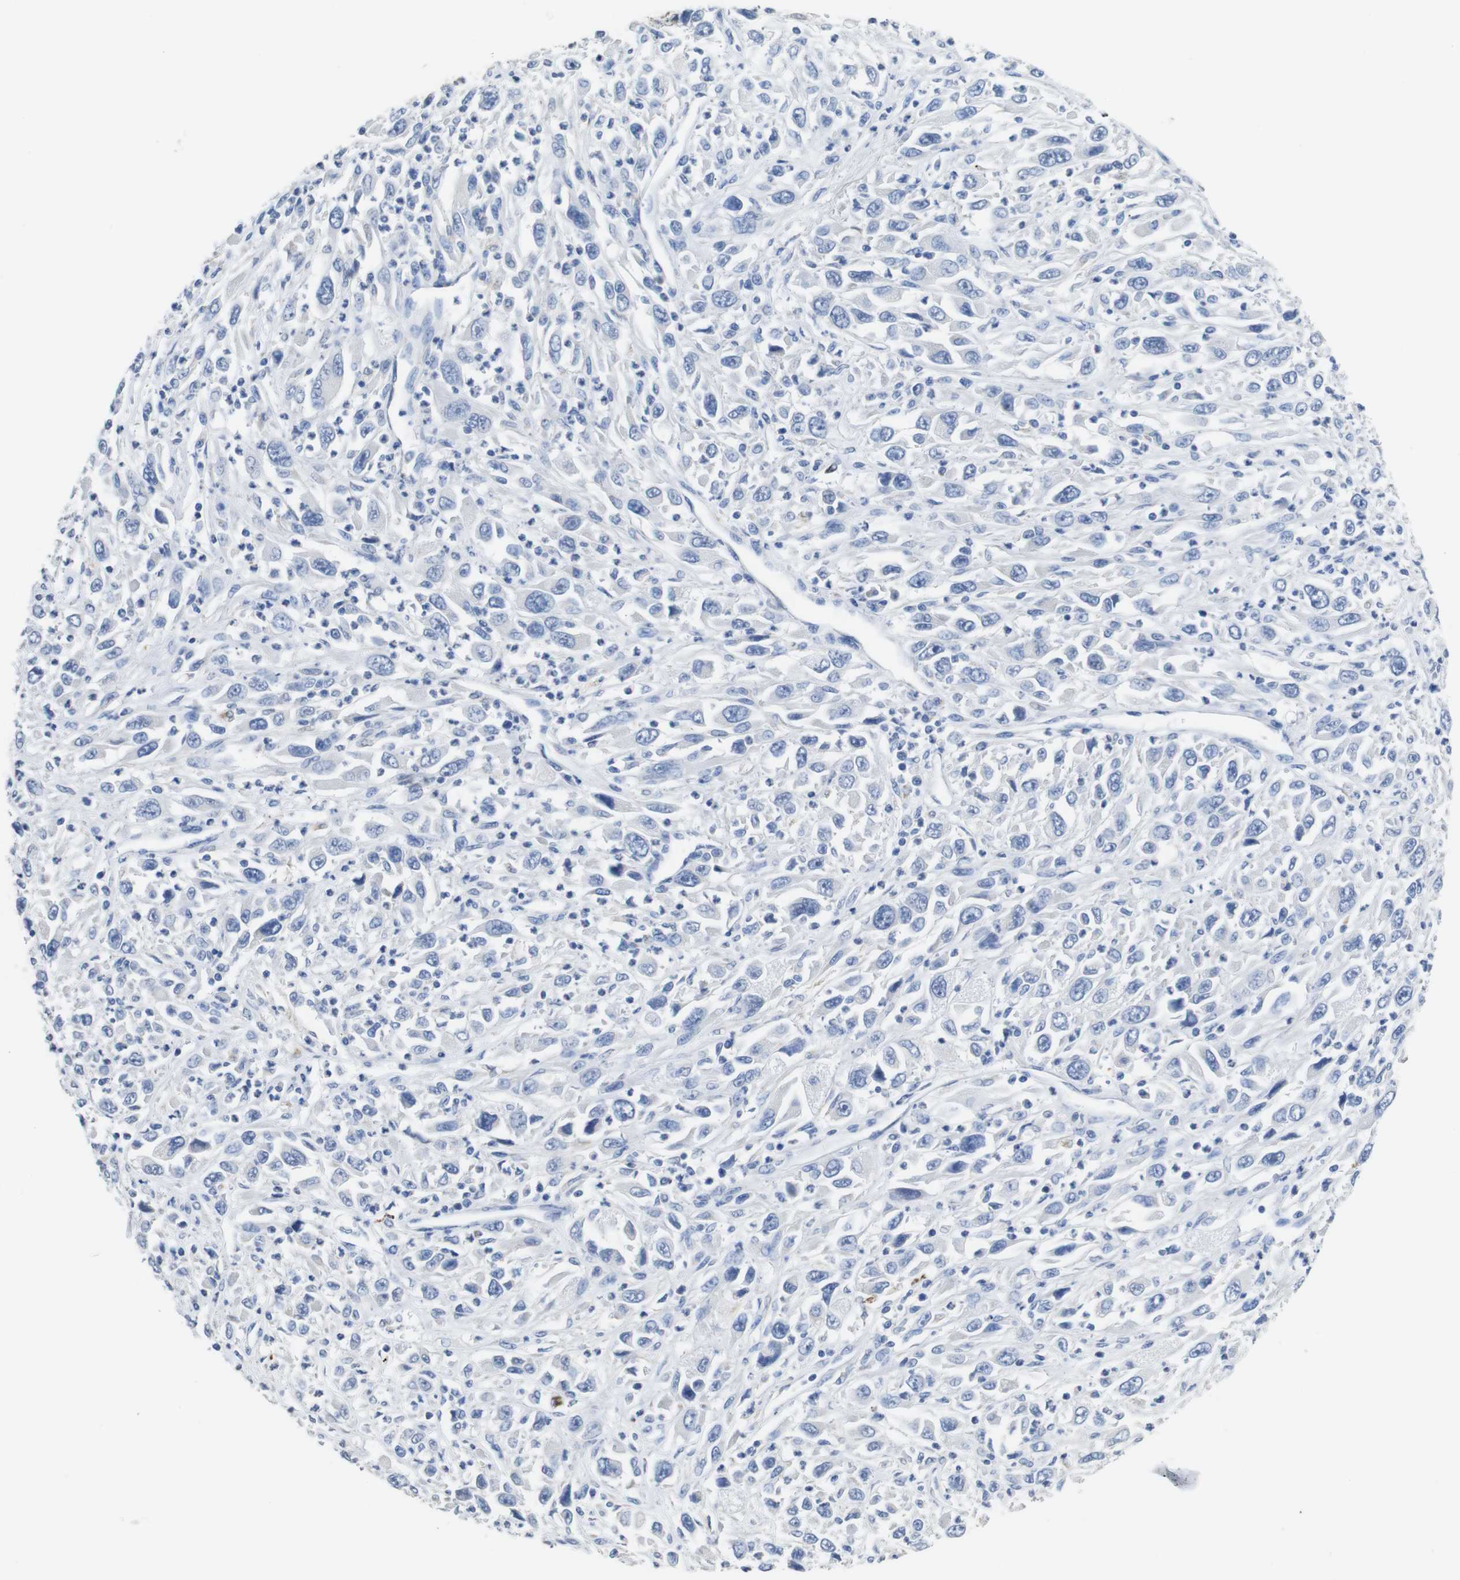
{"staining": {"intensity": "negative", "quantity": "none", "location": "none"}, "tissue": "melanoma", "cell_type": "Tumor cells", "image_type": "cancer", "snomed": [{"axis": "morphology", "description": "Malignant melanoma, Metastatic site"}, {"axis": "topography", "description": "Skin"}], "caption": "This is an immunohistochemistry image of melanoma. There is no expression in tumor cells.", "gene": "MAOA", "patient": {"sex": "female", "age": 56}}